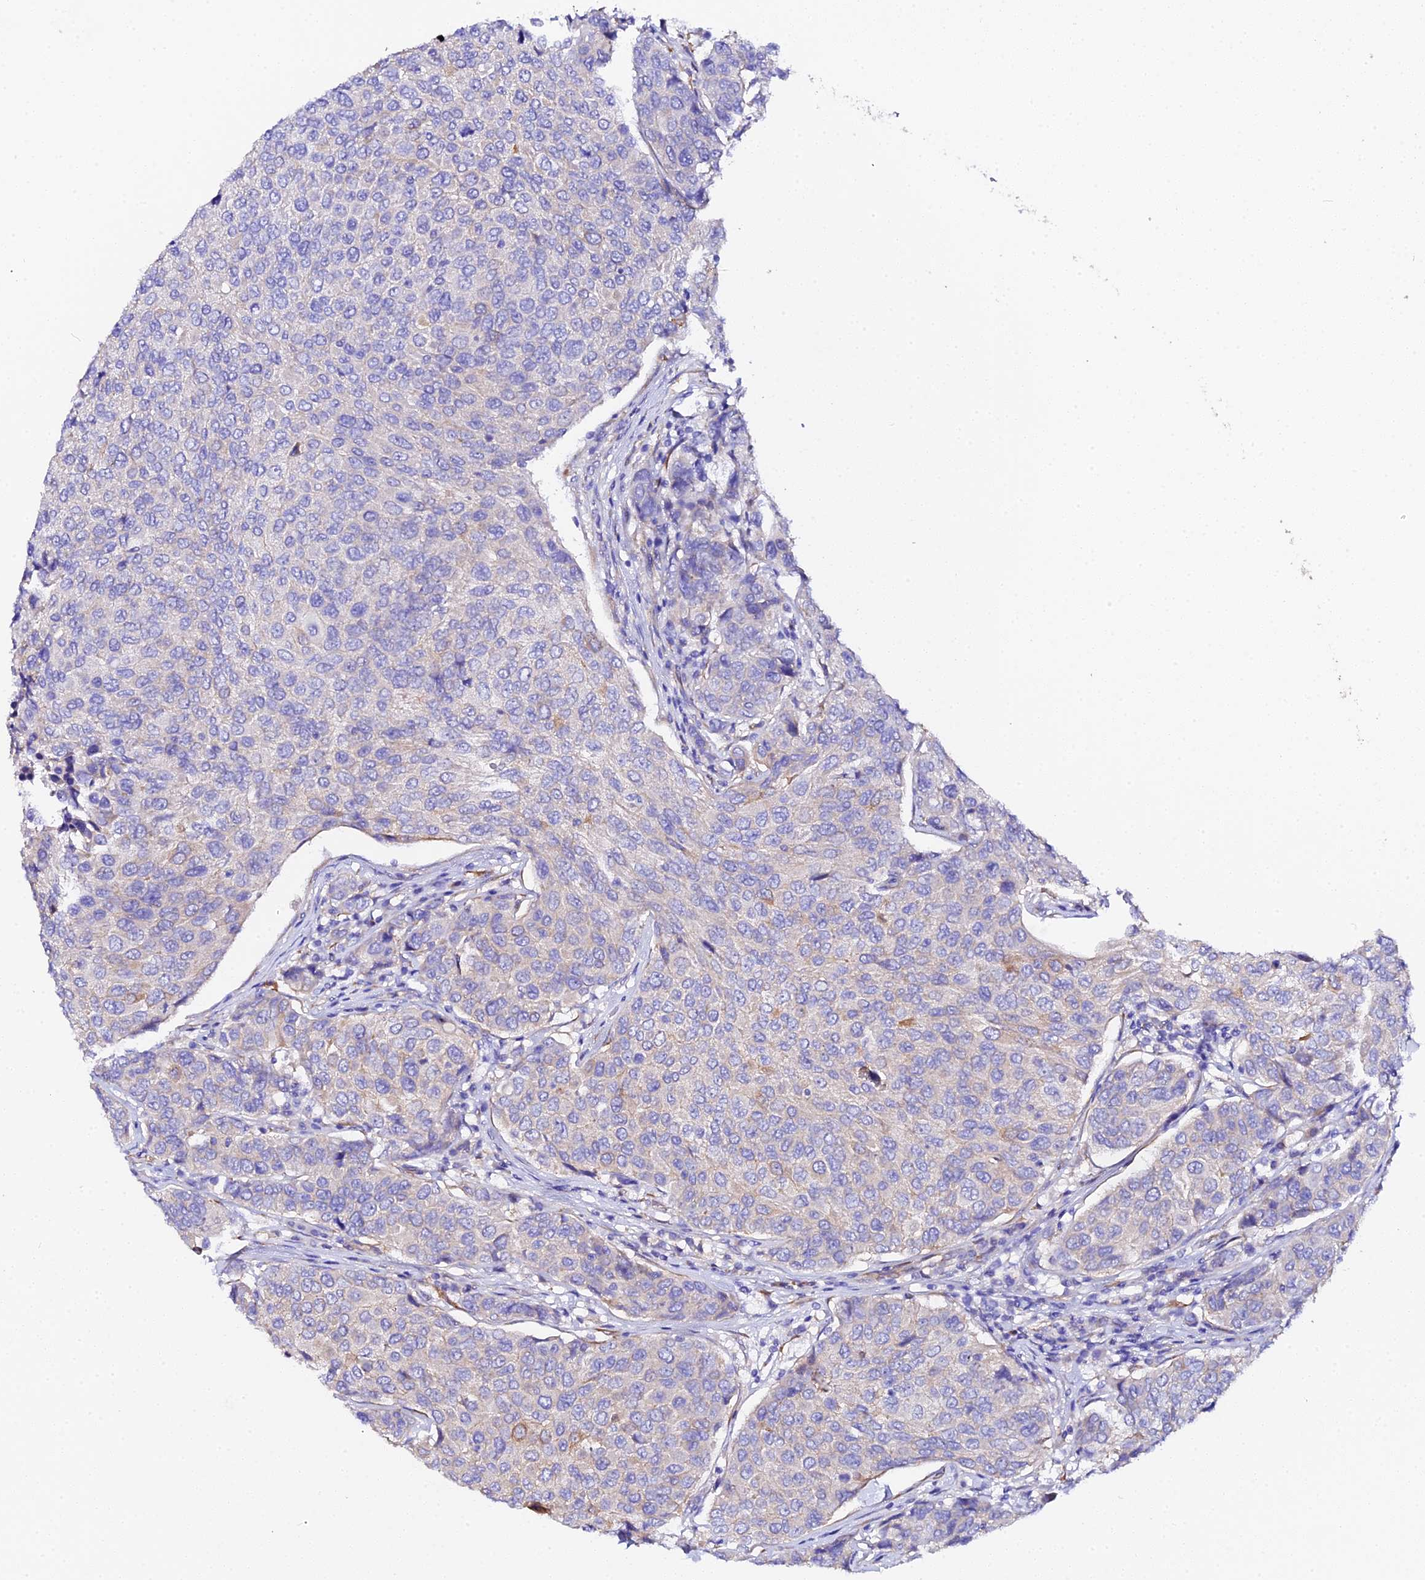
{"staining": {"intensity": "moderate", "quantity": "<25%", "location": "cytoplasmic/membranous"}, "tissue": "breast cancer", "cell_type": "Tumor cells", "image_type": "cancer", "snomed": [{"axis": "morphology", "description": "Duct carcinoma"}, {"axis": "topography", "description": "Breast"}], "caption": "IHC of breast intraductal carcinoma displays low levels of moderate cytoplasmic/membranous staining in about <25% of tumor cells. Using DAB (brown) and hematoxylin (blue) stains, captured at high magnification using brightfield microscopy.", "gene": "CFAP45", "patient": {"sex": "female", "age": 55}}